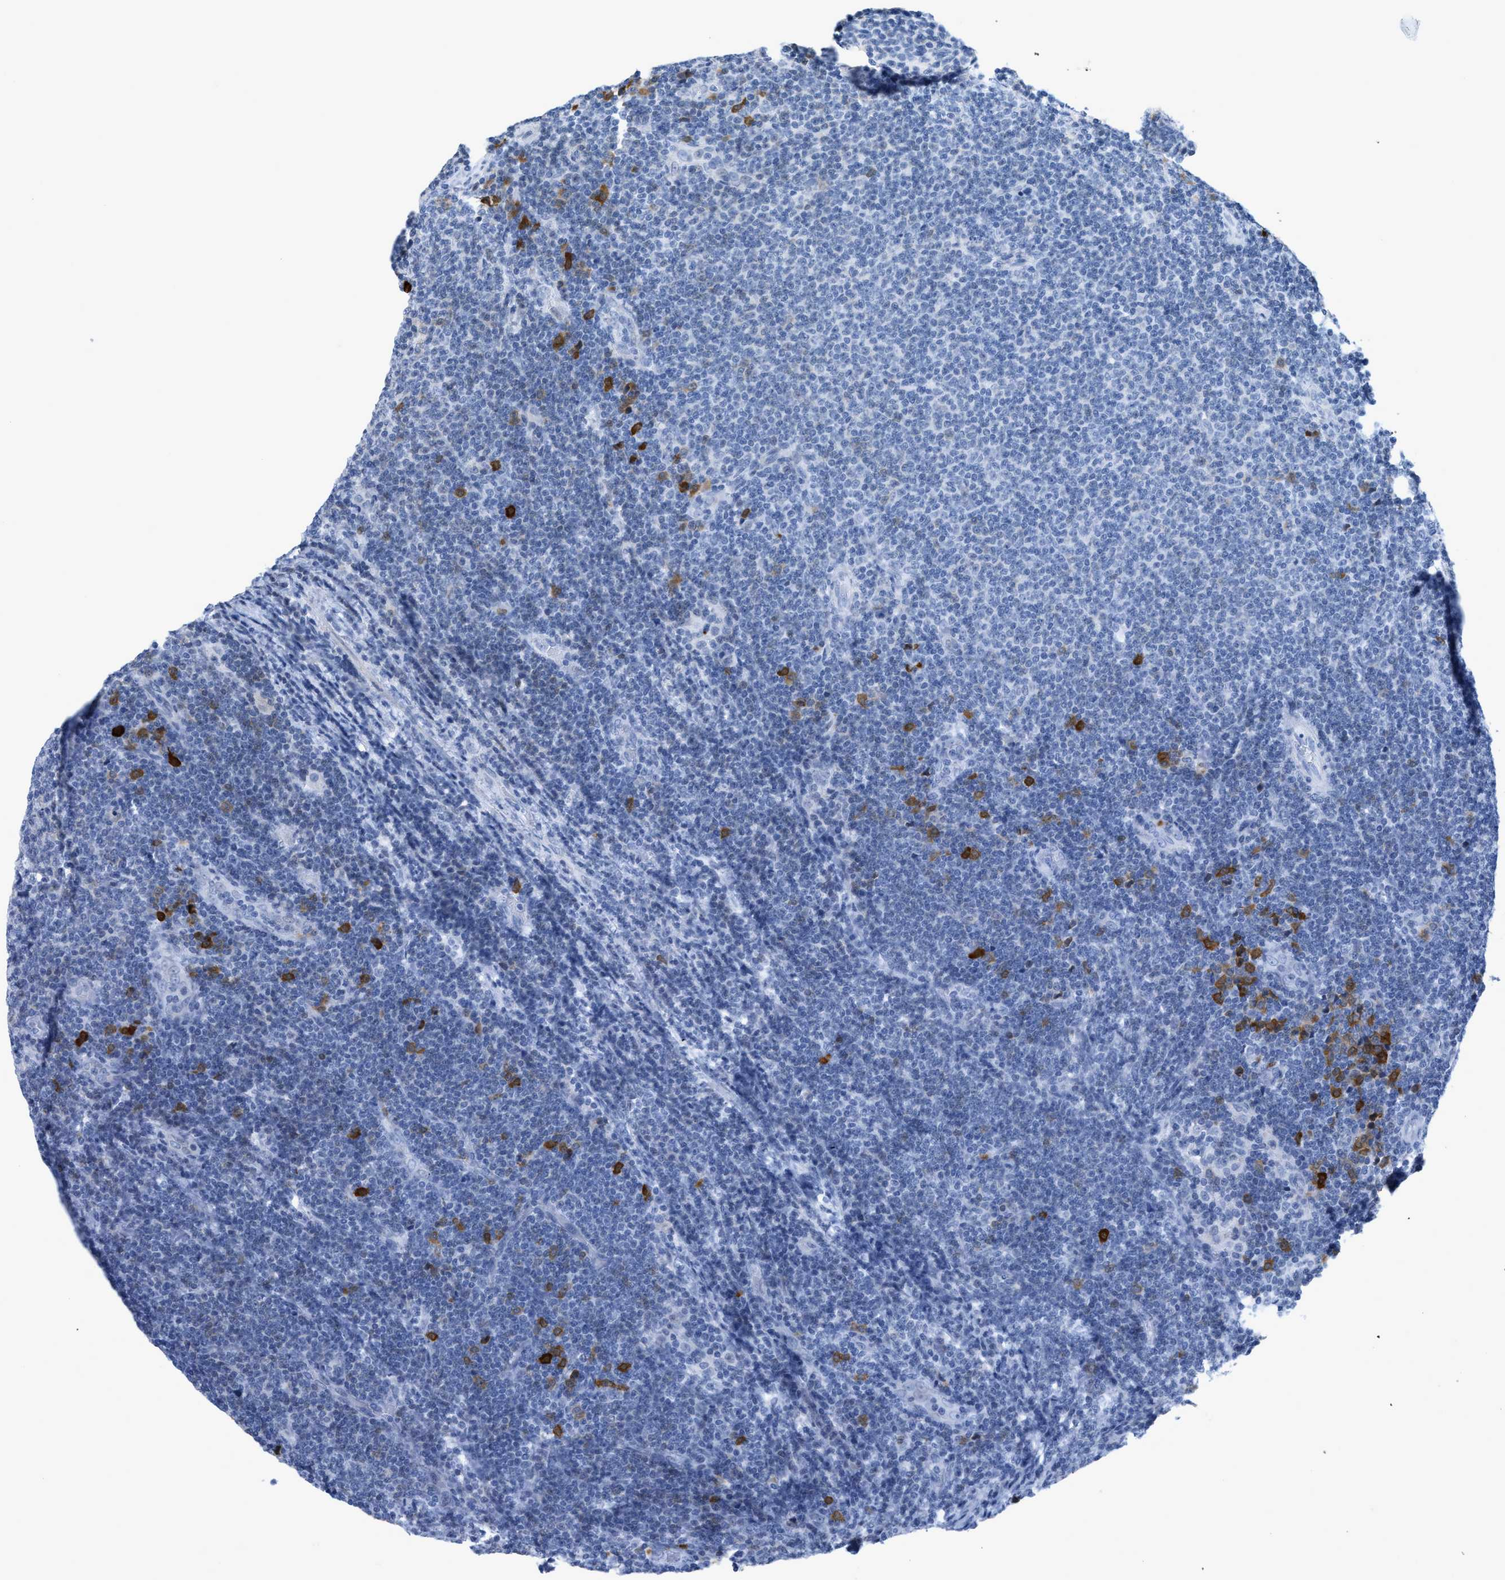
{"staining": {"intensity": "negative", "quantity": "none", "location": "none"}, "tissue": "lymphoma", "cell_type": "Tumor cells", "image_type": "cancer", "snomed": [{"axis": "morphology", "description": "Malignant lymphoma, non-Hodgkin's type, Low grade"}, {"axis": "topography", "description": "Lymph node"}], "caption": "Lymphoma was stained to show a protein in brown. There is no significant positivity in tumor cells. The staining was performed using DAB (3,3'-diaminobenzidine) to visualize the protein expression in brown, while the nuclei were stained in blue with hematoxylin (Magnification: 20x).", "gene": "CRYM", "patient": {"sex": "male", "age": 66}}